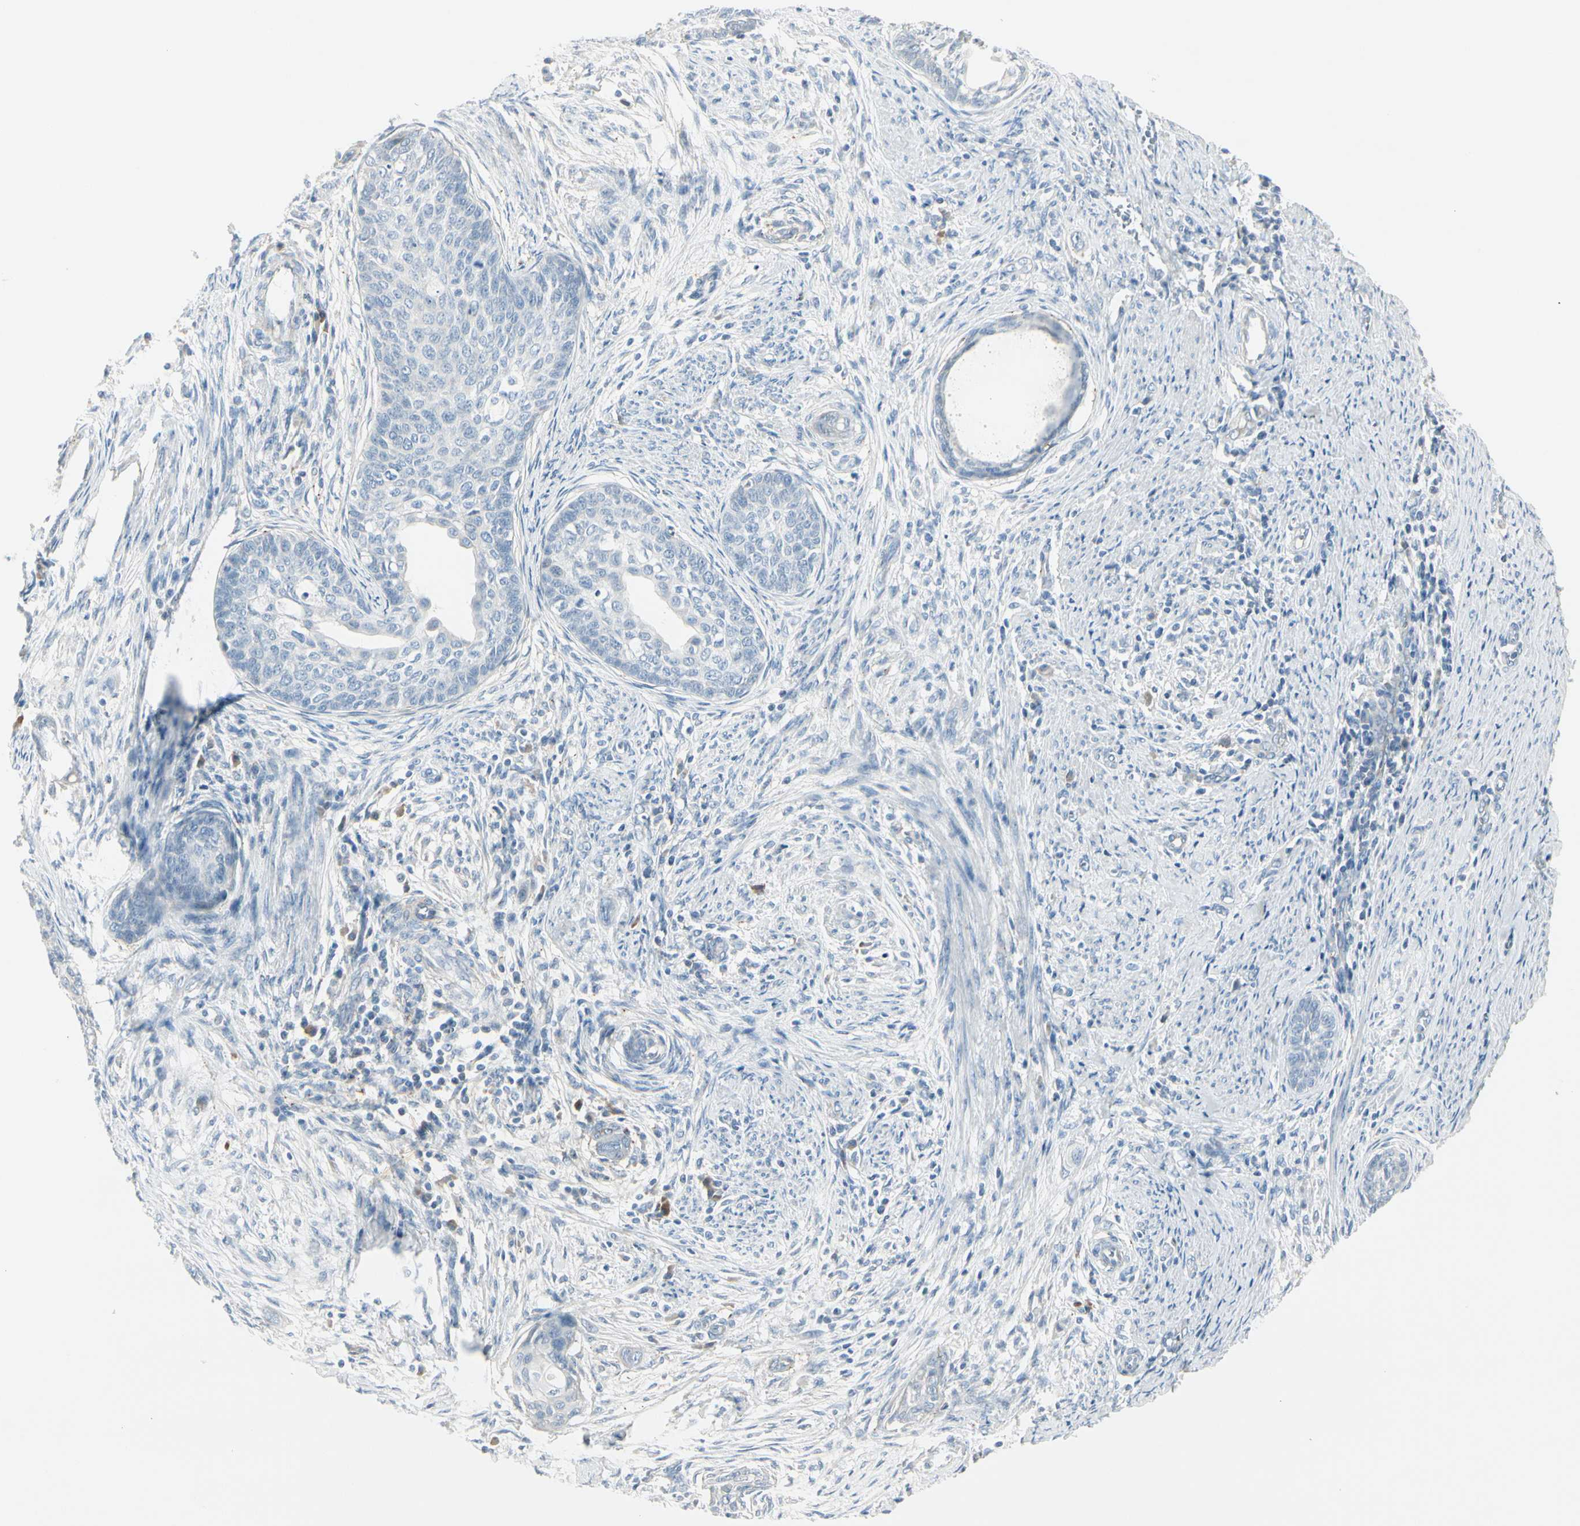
{"staining": {"intensity": "negative", "quantity": "none", "location": "none"}, "tissue": "cervical cancer", "cell_type": "Tumor cells", "image_type": "cancer", "snomed": [{"axis": "morphology", "description": "Squamous cell carcinoma, NOS"}, {"axis": "topography", "description": "Cervix"}], "caption": "Tumor cells are negative for protein expression in human cervical cancer.", "gene": "CACNA2D1", "patient": {"sex": "female", "age": 33}}